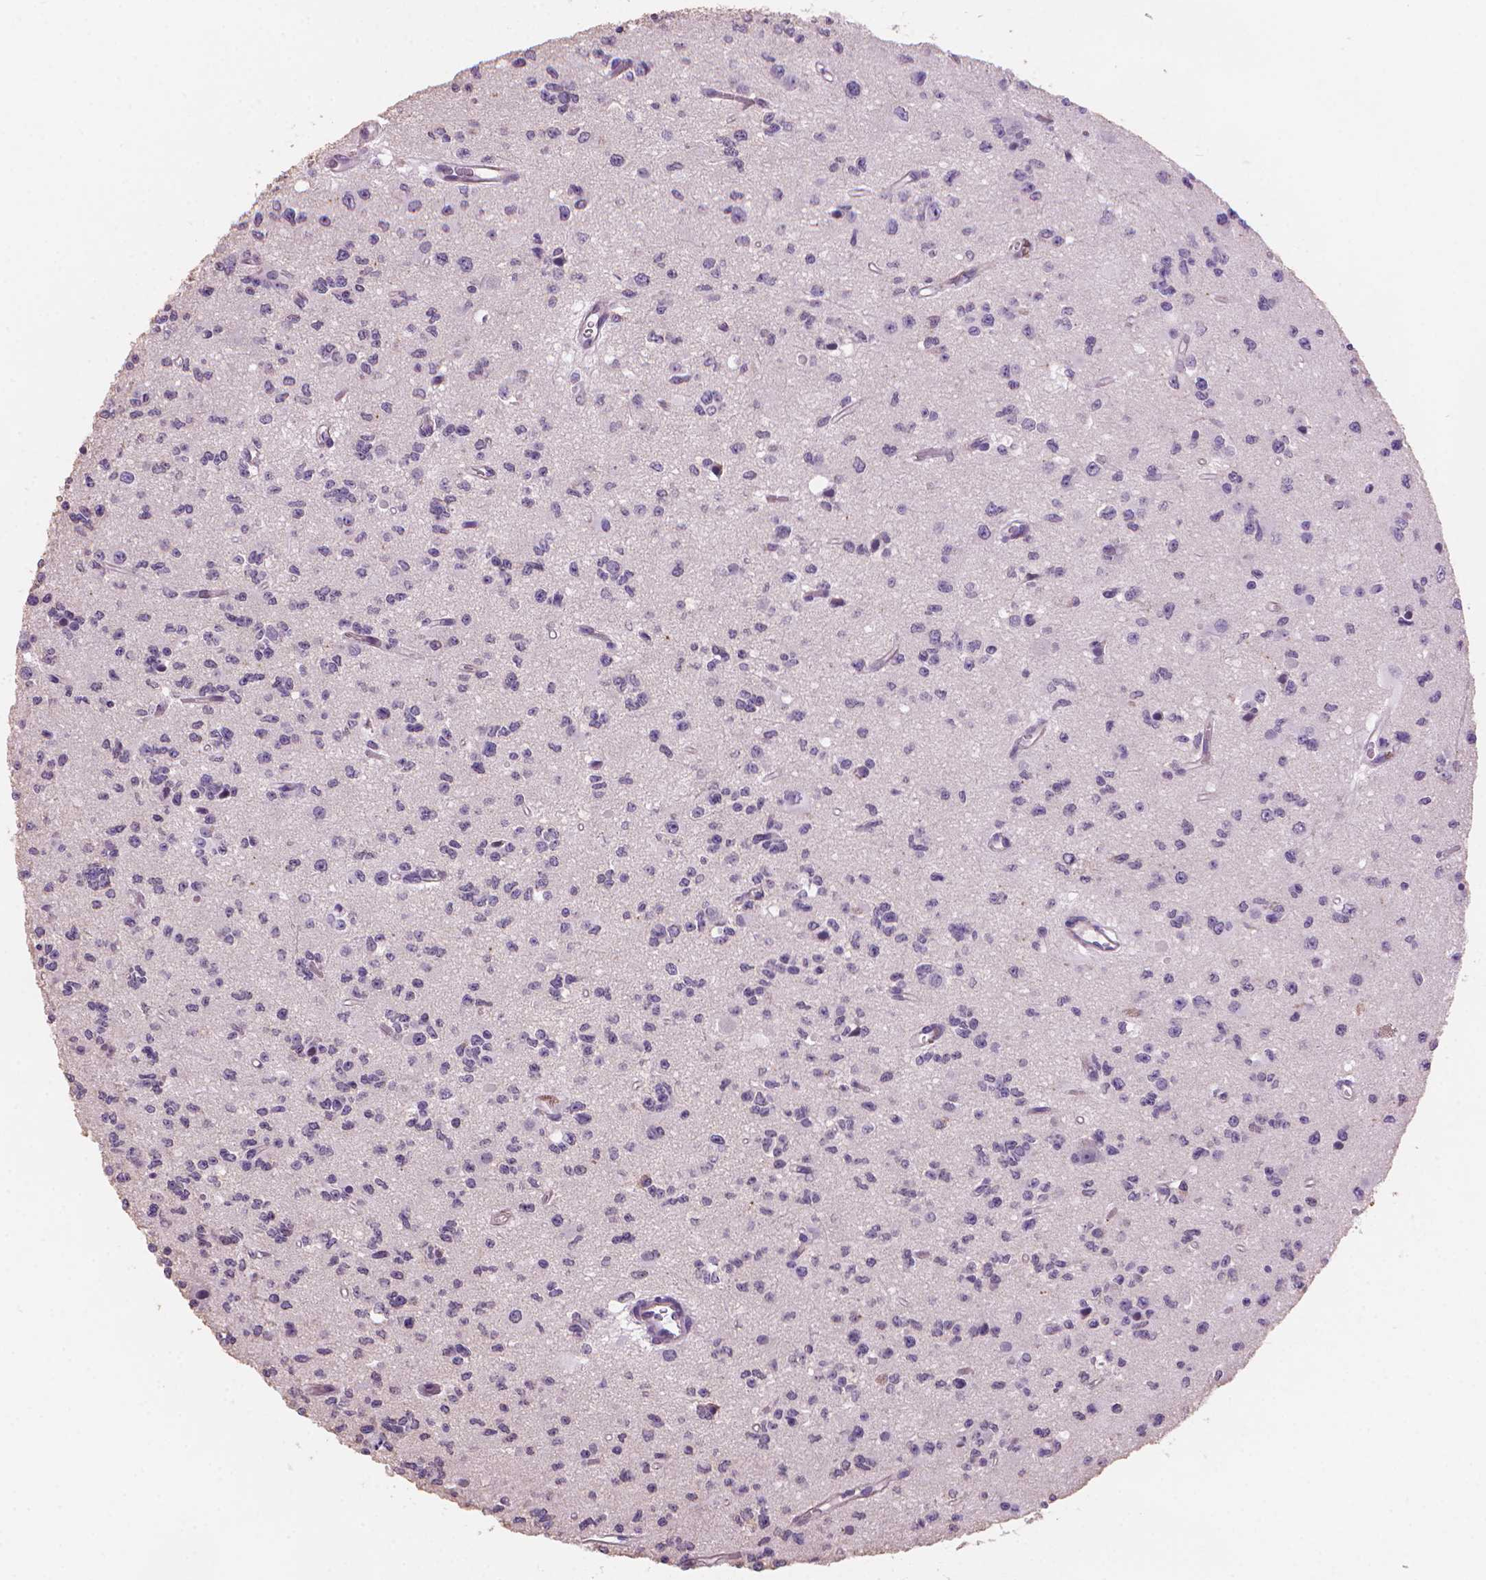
{"staining": {"intensity": "negative", "quantity": "none", "location": "none"}, "tissue": "glioma", "cell_type": "Tumor cells", "image_type": "cancer", "snomed": [{"axis": "morphology", "description": "Glioma, malignant, Low grade"}, {"axis": "topography", "description": "Brain"}], "caption": "This is an immunohistochemistry photomicrograph of glioma. There is no staining in tumor cells.", "gene": "TMEM184A", "patient": {"sex": "female", "age": 45}}